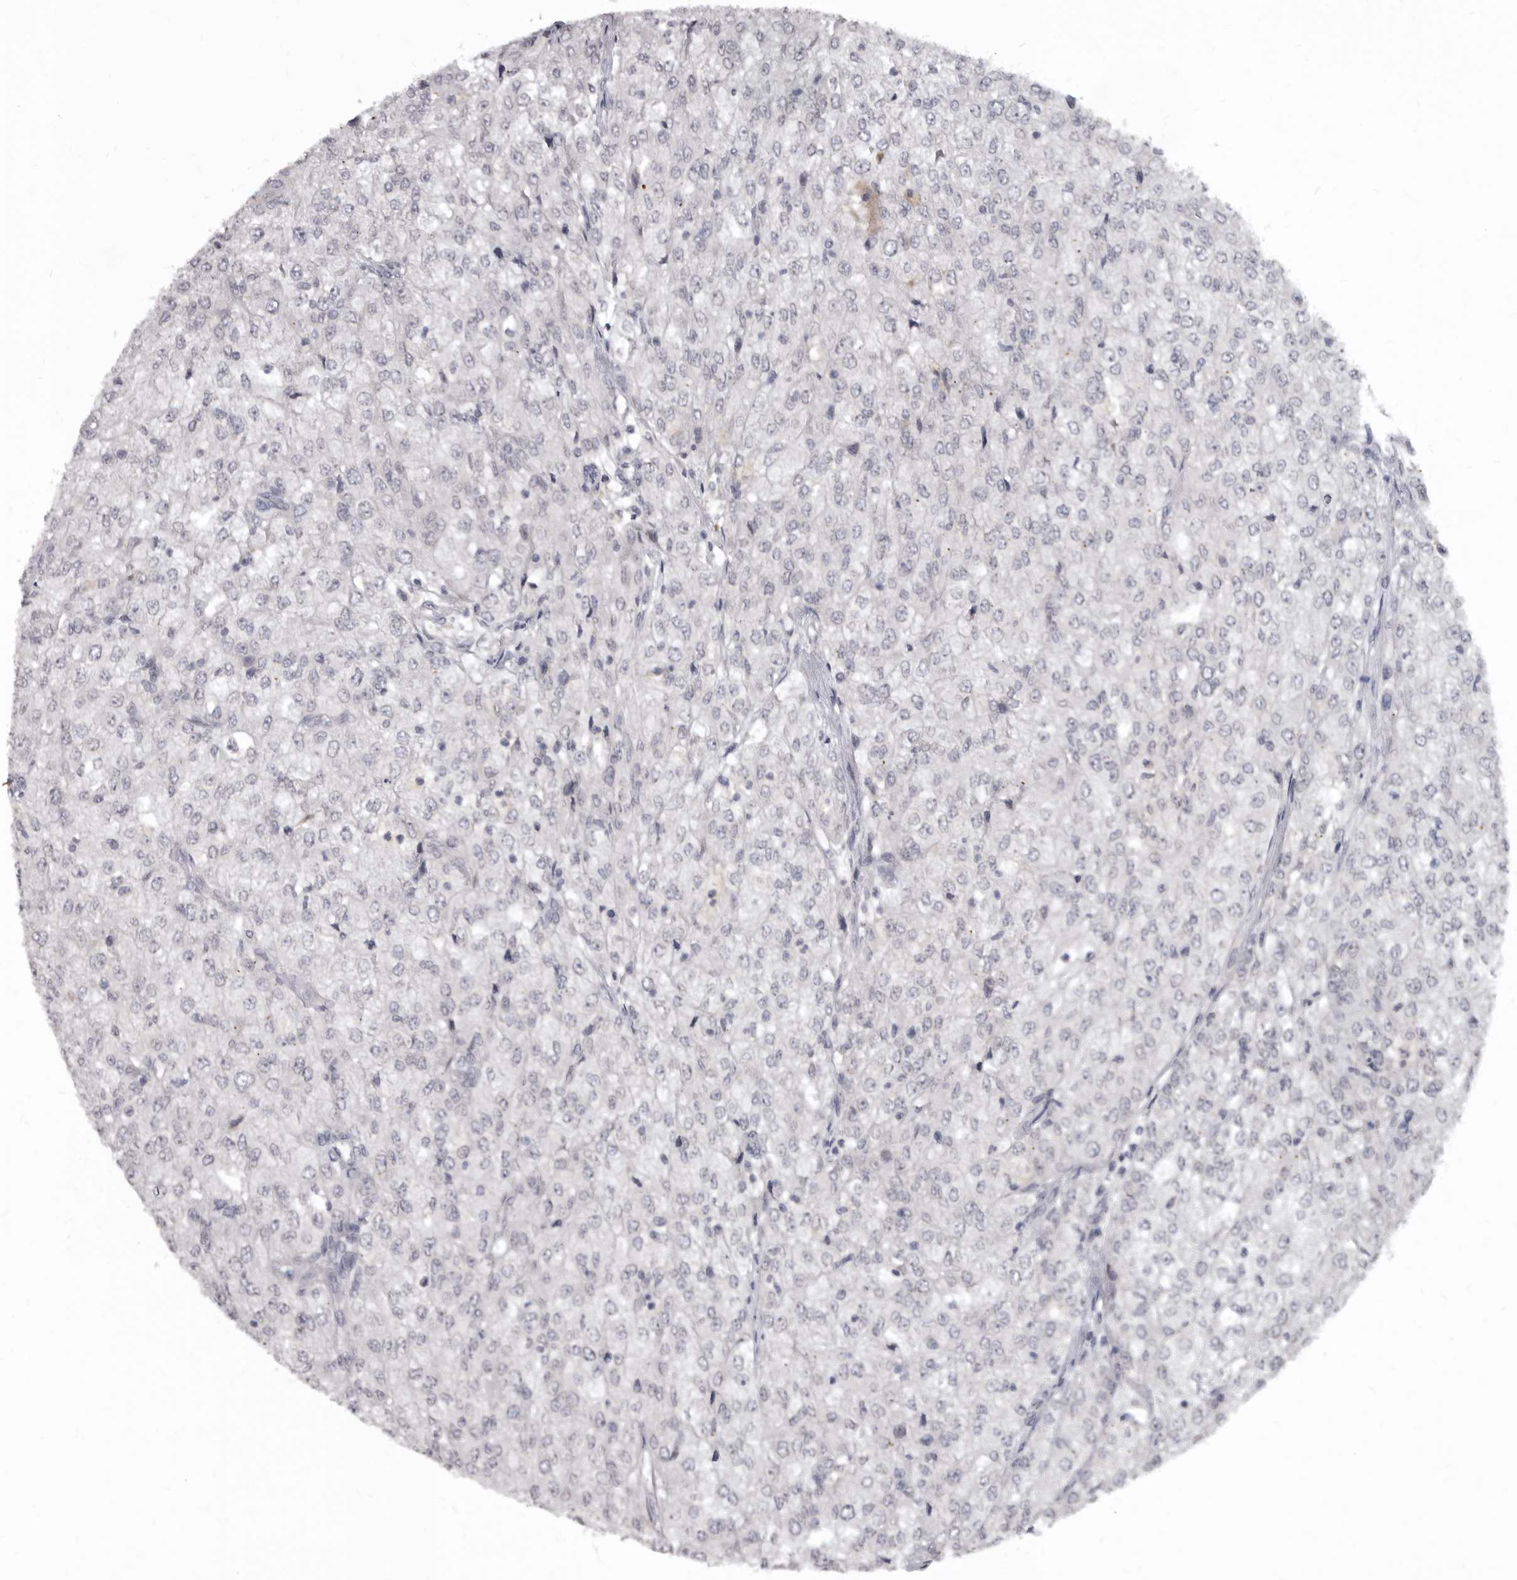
{"staining": {"intensity": "negative", "quantity": "none", "location": "none"}, "tissue": "renal cancer", "cell_type": "Tumor cells", "image_type": "cancer", "snomed": [{"axis": "morphology", "description": "Adenocarcinoma, NOS"}, {"axis": "topography", "description": "Kidney"}], "caption": "Immunohistochemistry micrograph of human adenocarcinoma (renal) stained for a protein (brown), which reveals no staining in tumor cells.", "gene": "SULT1E1", "patient": {"sex": "female", "age": 54}}